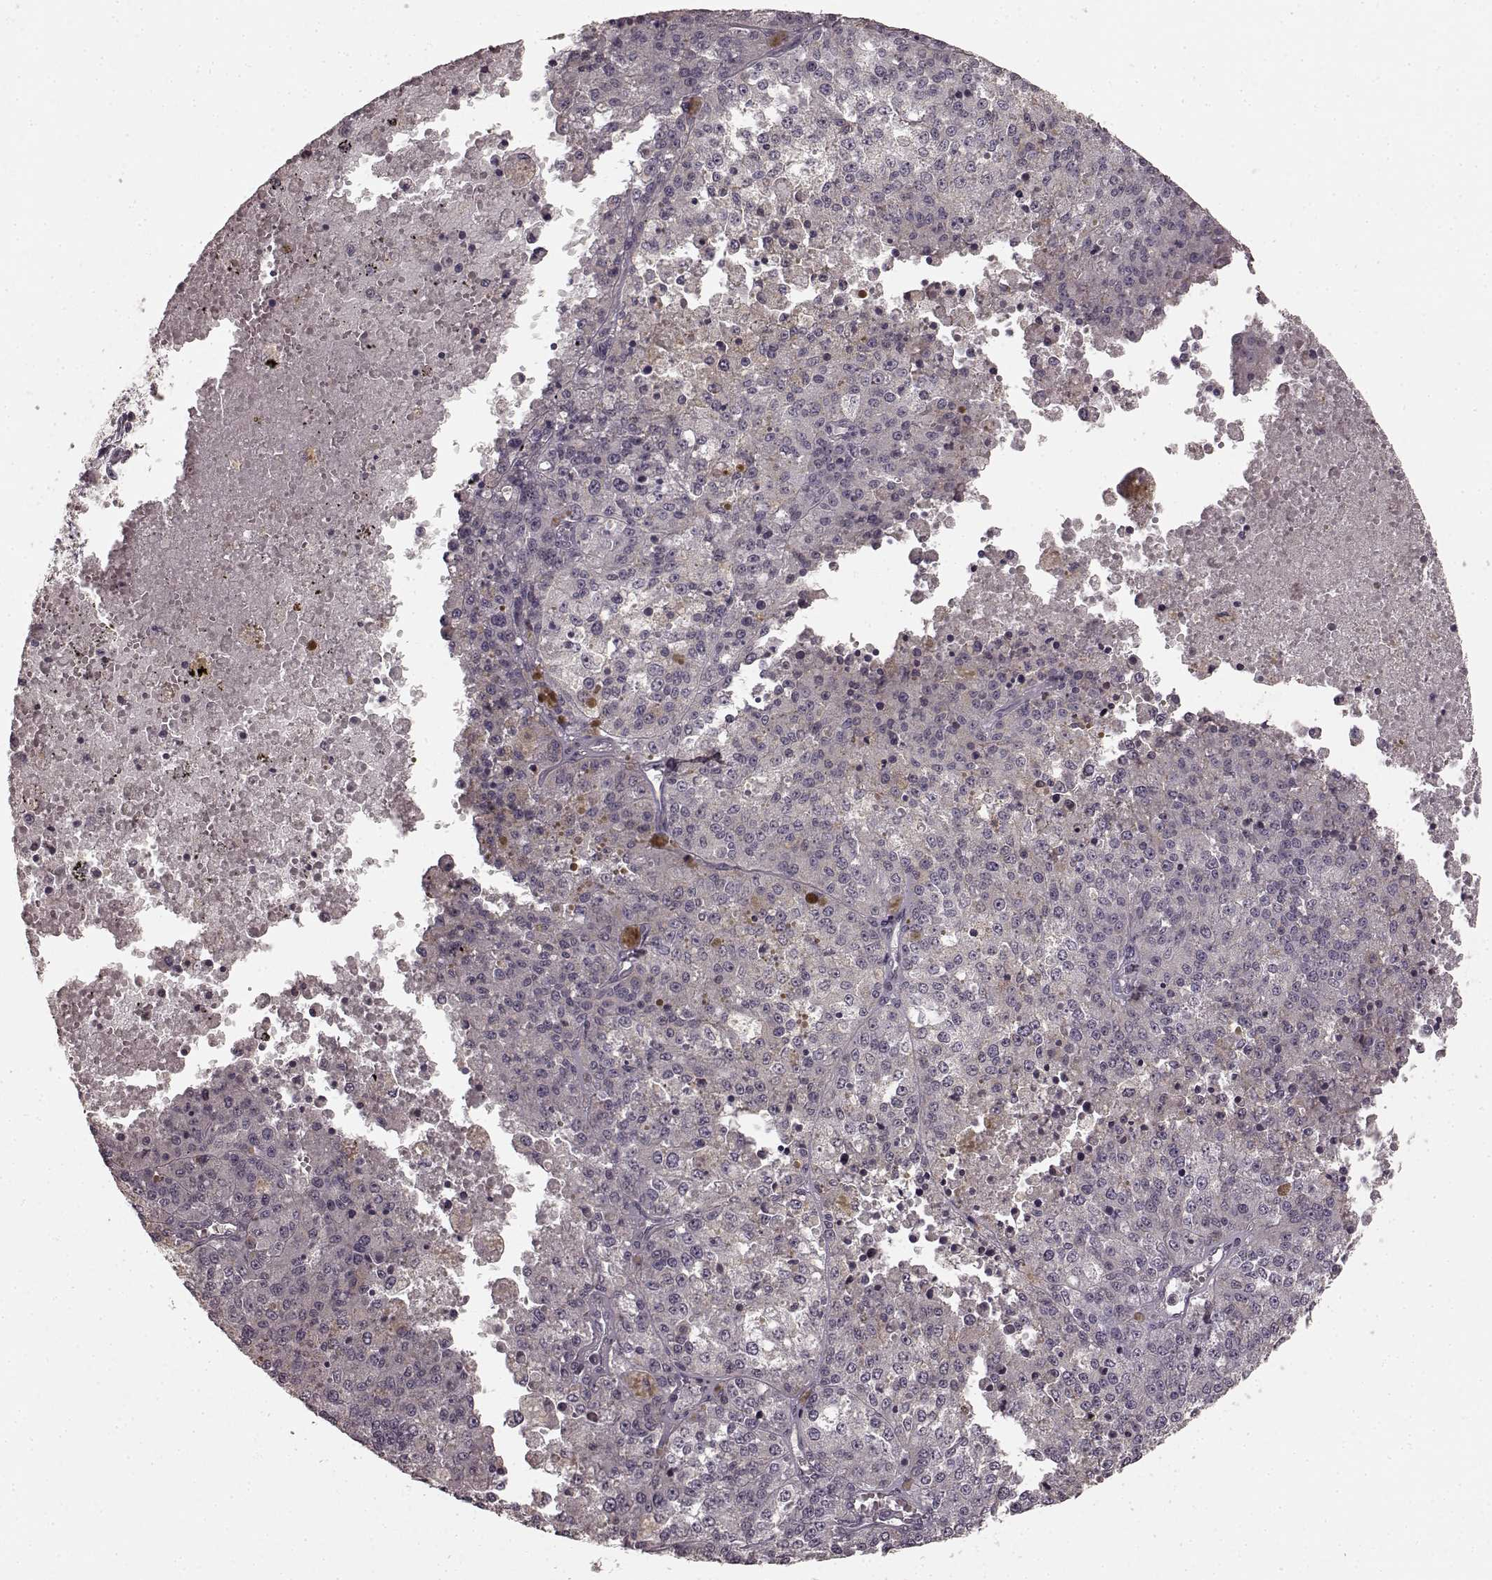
{"staining": {"intensity": "negative", "quantity": "none", "location": "none"}, "tissue": "melanoma", "cell_type": "Tumor cells", "image_type": "cancer", "snomed": [{"axis": "morphology", "description": "Malignant melanoma, Metastatic site"}, {"axis": "topography", "description": "Lymph node"}], "caption": "Immunohistochemistry (IHC) histopathology image of human malignant melanoma (metastatic site) stained for a protein (brown), which demonstrates no expression in tumor cells.", "gene": "PRKCE", "patient": {"sex": "female", "age": 64}}